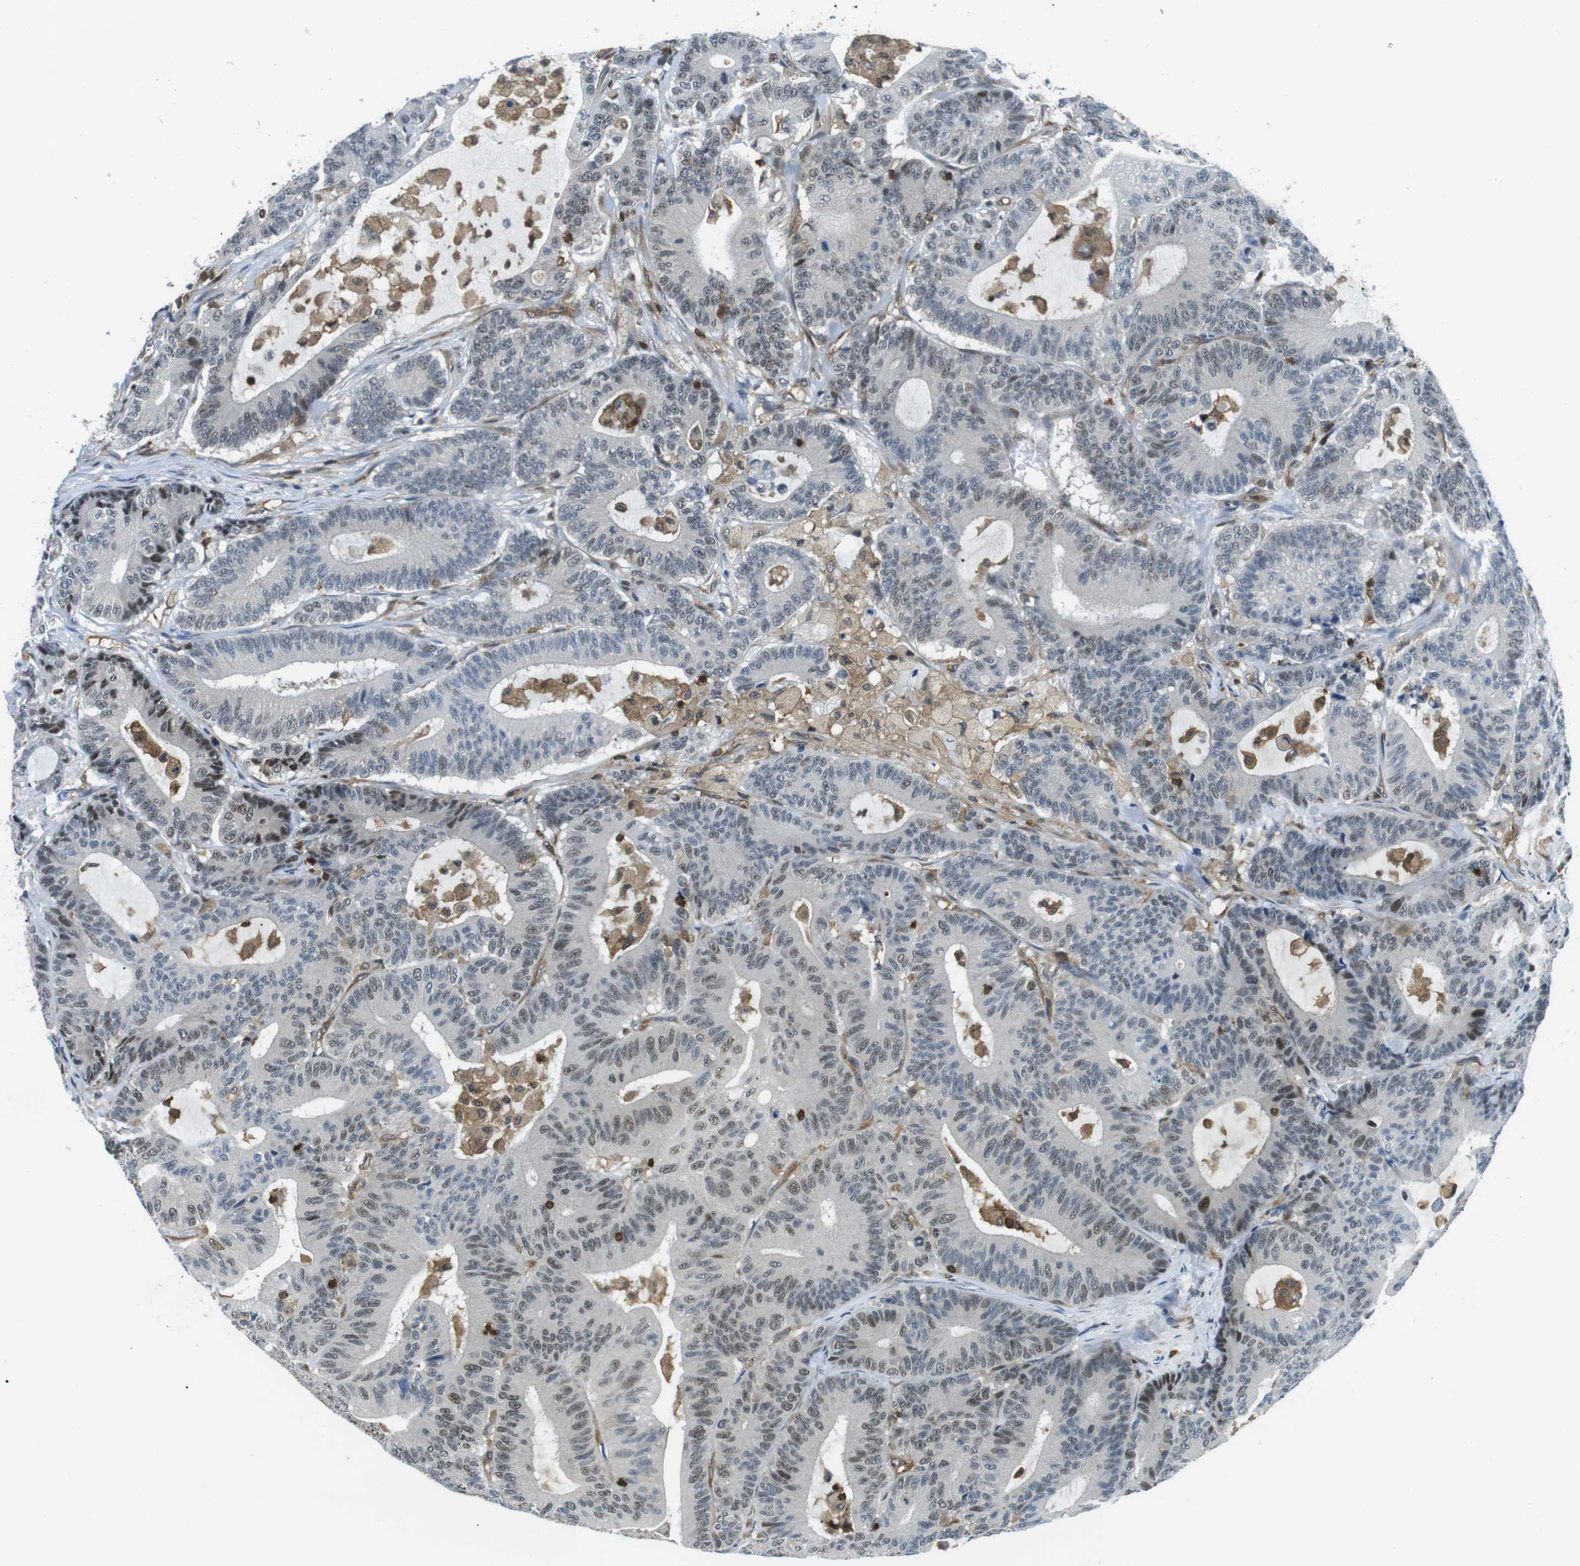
{"staining": {"intensity": "weak", "quantity": "<25%", "location": "nuclear"}, "tissue": "colorectal cancer", "cell_type": "Tumor cells", "image_type": "cancer", "snomed": [{"axis": "morphology", "description": "Adenocarcinoma, NOS"}, {"axis": "topography", "description": "Colon"}], "caption": "This is a image of IHC staining of adenocarcinoma (colorectal), which shows no expression in tumor cells. Nuclei are stained in blue.", "gene": "STK10", "patient": {"sex": "female", "age": 84}}